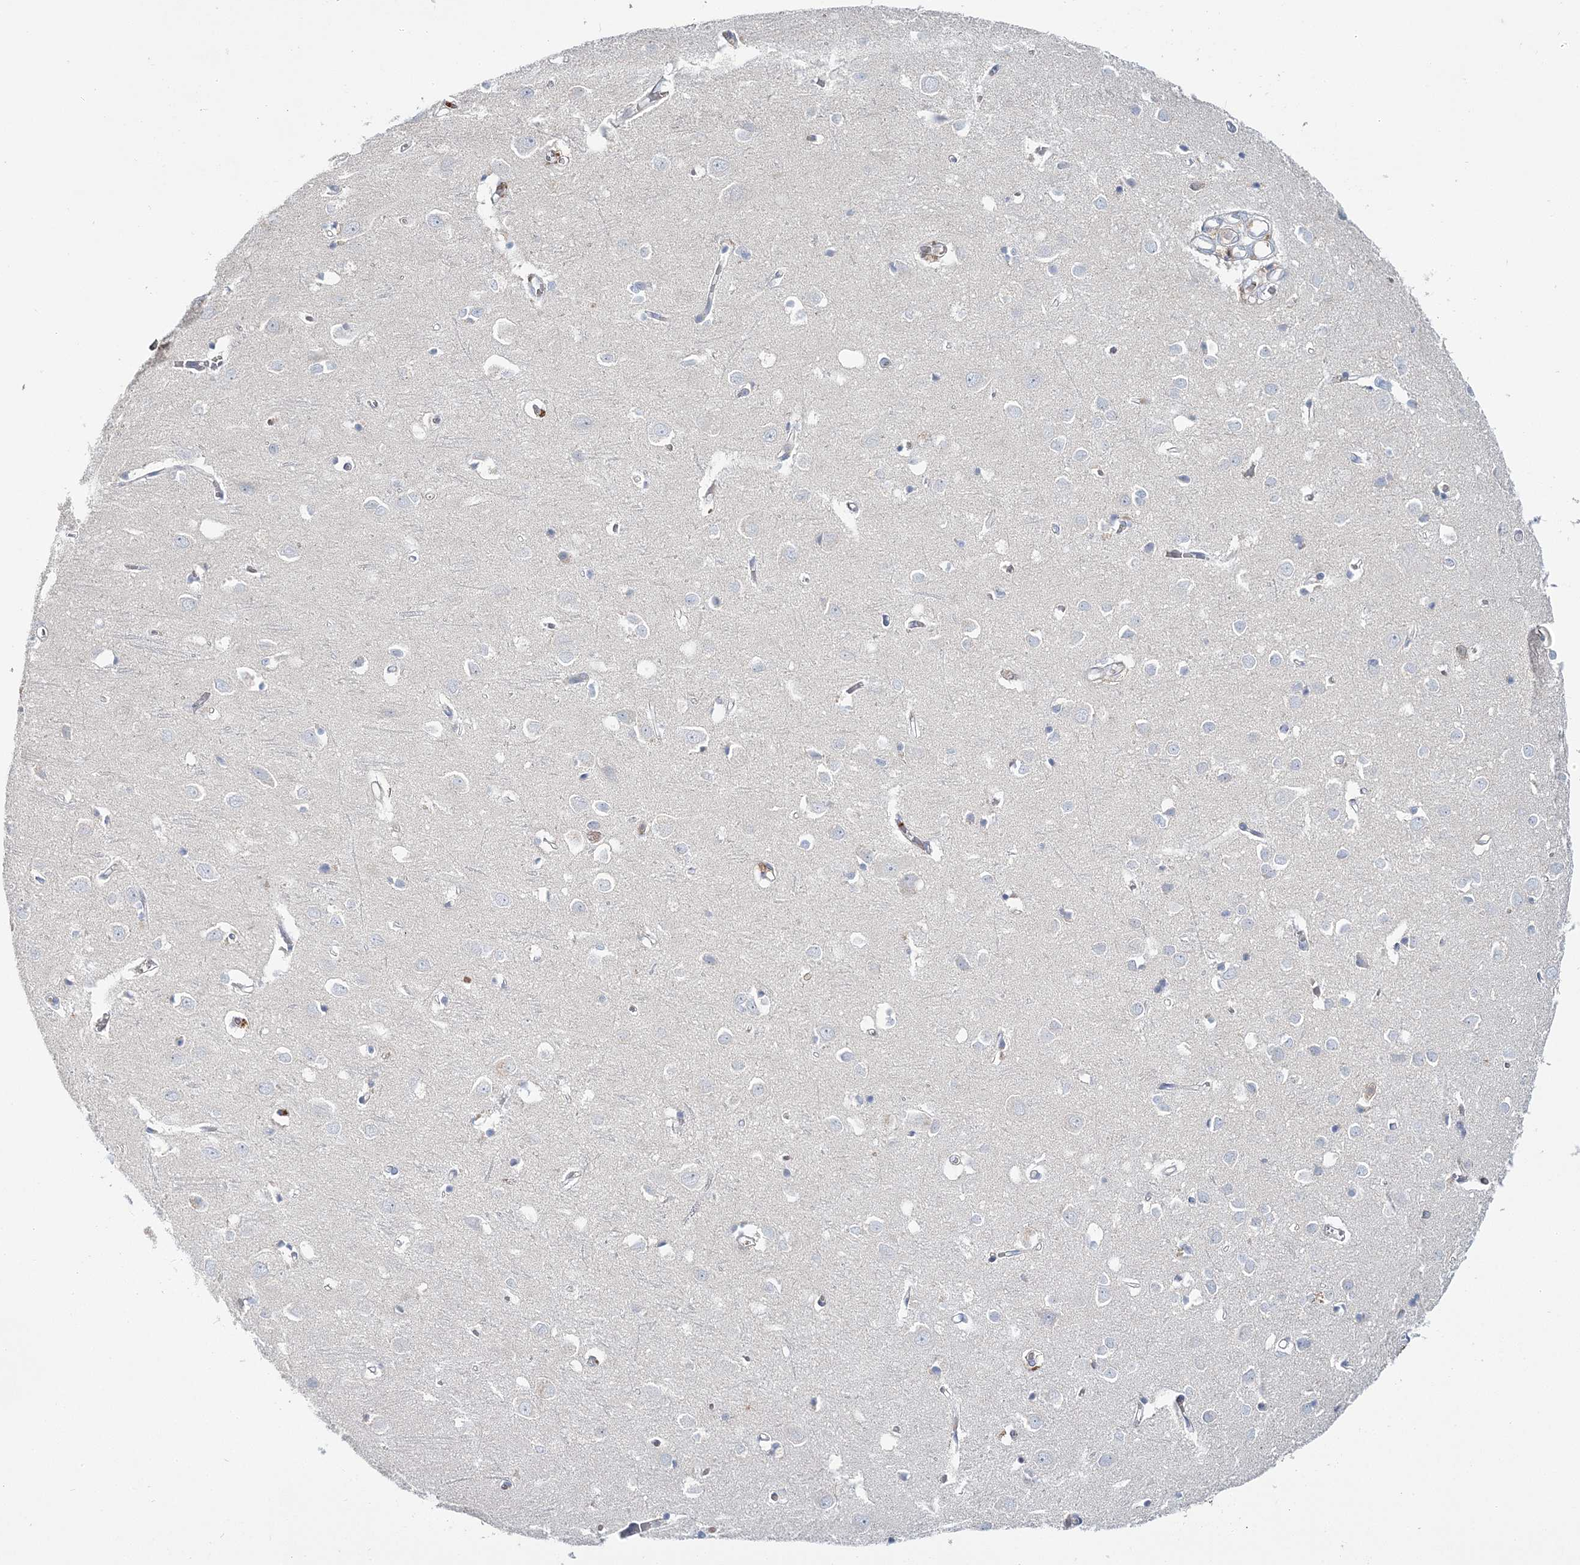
{"staining": {"intensity": "negative", "quantity": "none", "location": "none"}, "tissue": "cerebral cortex", "cell_type": "Endothelial cells", "image_type": "normal", "snomed": [{"axis": "morphology", "description": "Normal tissue, NOS"}, {"axis": "topography", "description": "Cerebral cortex"}], "caption": "Immunohistochemistry photomicrograph of unremarkable cerebral cortex stained for a protein (brown), which demonstrates no staining in endothelial cells.", "gene": "ATP11B", "patient": {"sex": "female", "age": 64}}